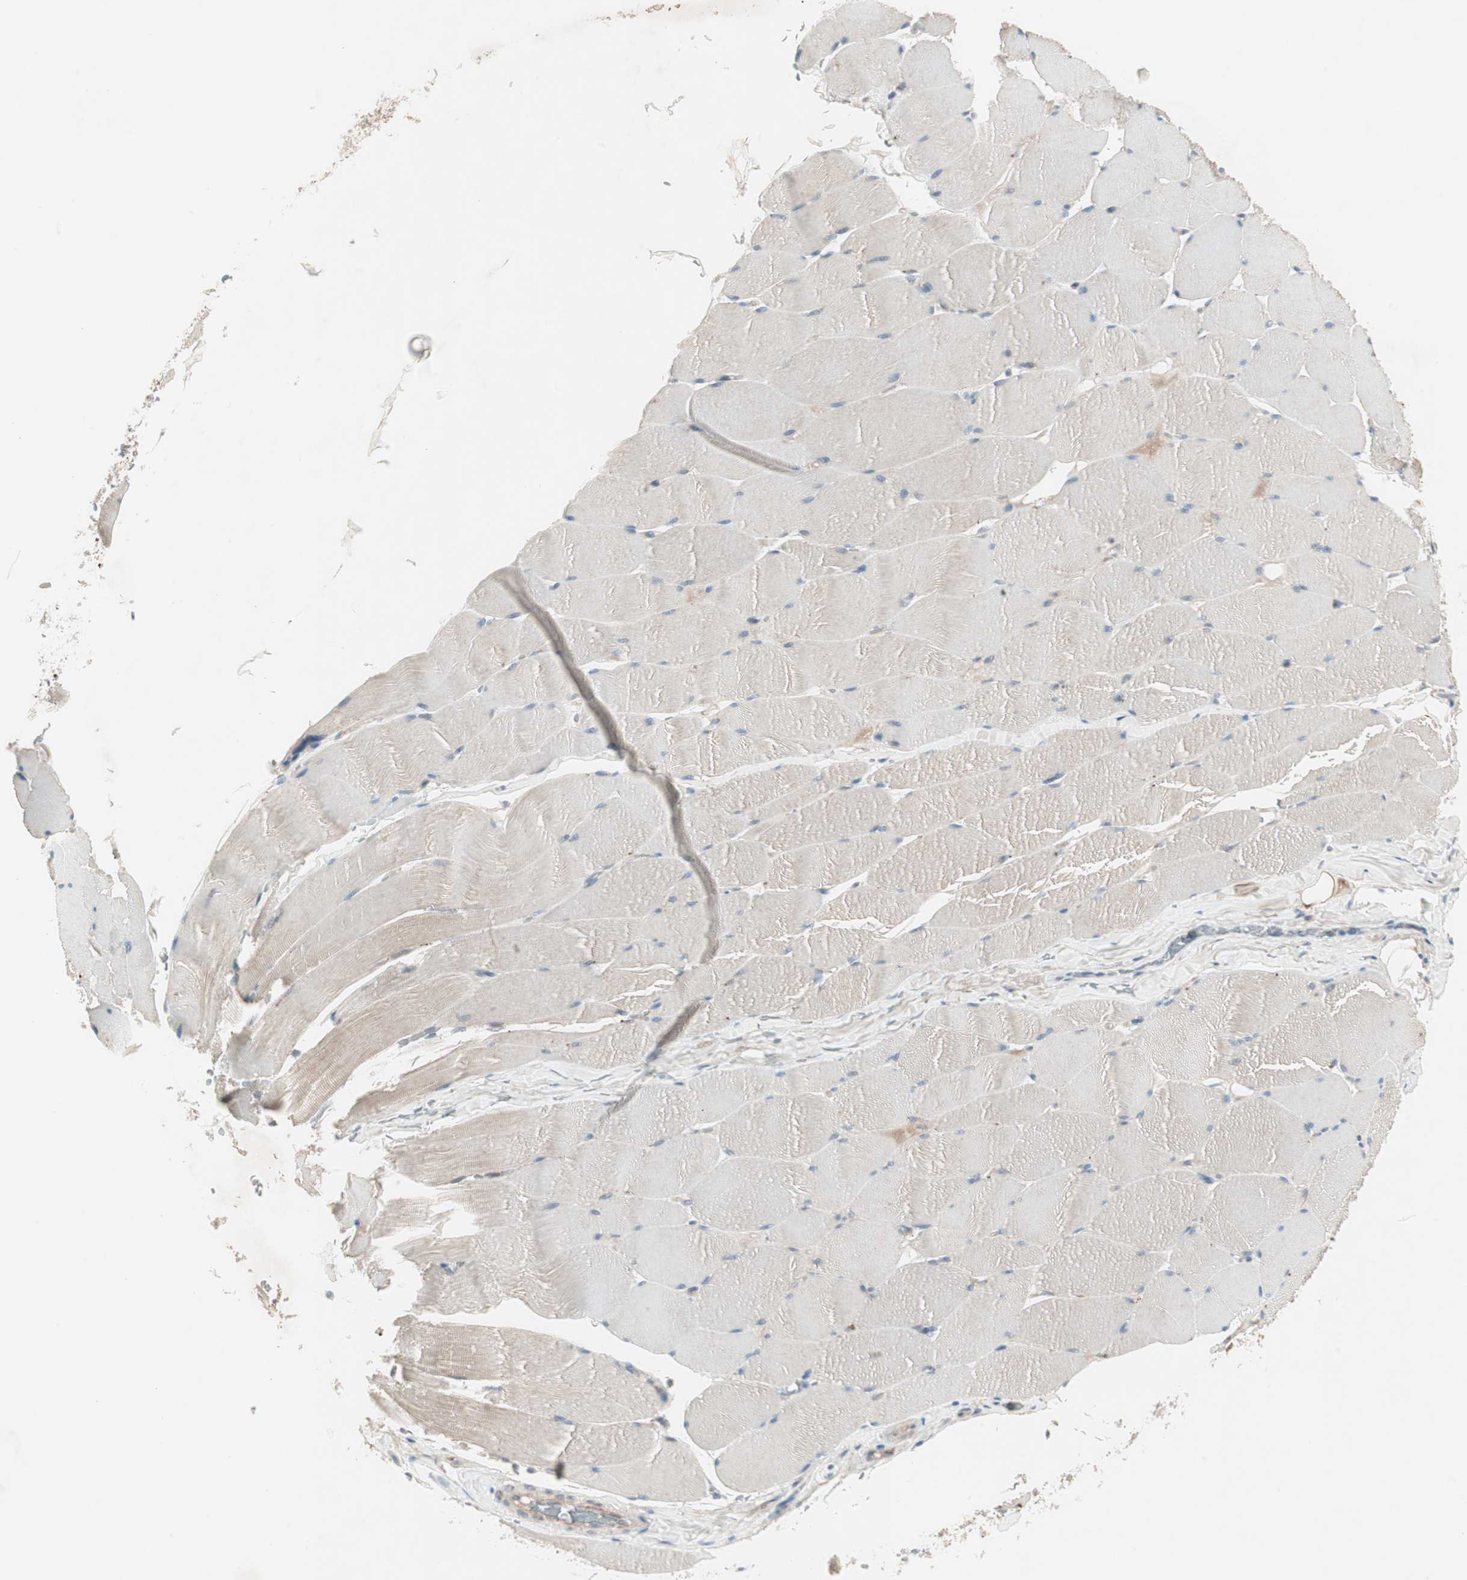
{"staining": {"intensity": "moderate", "quantity": "25%-75%", "location": "cytoplasmic/membranous,nuclear"}, "tissue": "skeletal muscle", "cell_type": "Myocytes", "image_type": "normal", "snomed": [{"axis": "morphology", "description": "Normal tissue, NOS"}, {"axis": "topography", "description": "Skeletal muscle"}], "caption": "High-power microscopy captured an immunohistochemistry (IHC) micrograph of unremarkable skeletal muscle, revealing moderate cytoplasmic/membranous,nuclear expression in approximately 25%-75% of myocytes. (brown staining indicates protein expression, while blue staining denotes nuclei).", "gene": "FGFR4", "patient": {"sex": "male", "age": 62}}